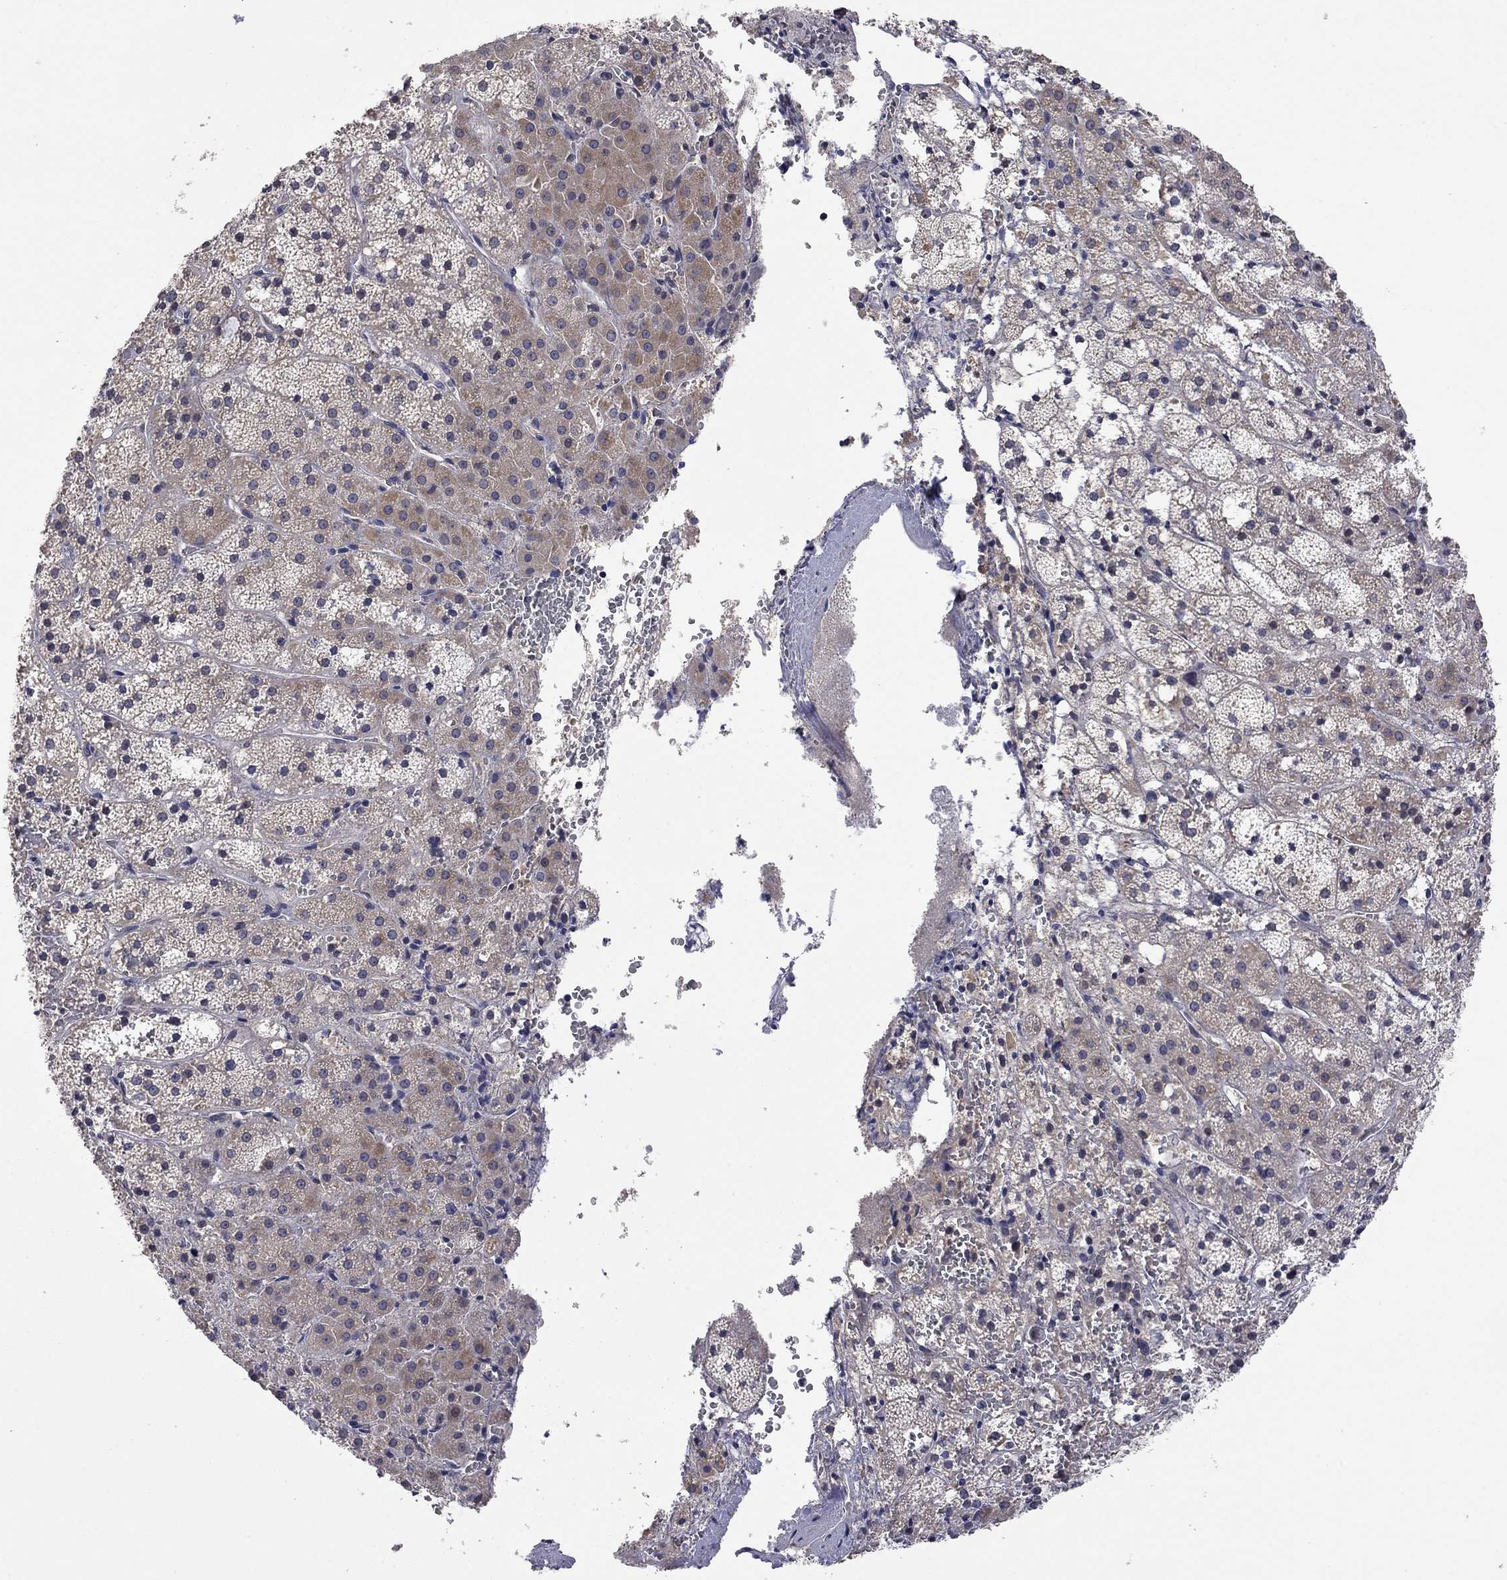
{"staining": {"intensity": "weak", "quantity": "<25%", "location": "cytoplasmic/membranous"}, "tissue": "adrenal gland", "cell_type": "Glandular cells", "image_type": "normal", "snomed": [{"axis": "morphology", "description": "Normal tissue, NOS"}, {"axis": "topography", "description": "Adrenal gland"}], "caption": "Immunohistochemical staining of benign adrenal gland demonstrates no significant staining in glandular cells.", "gene": "FABP12", "patient": {"sex": "male", "age": 53}}